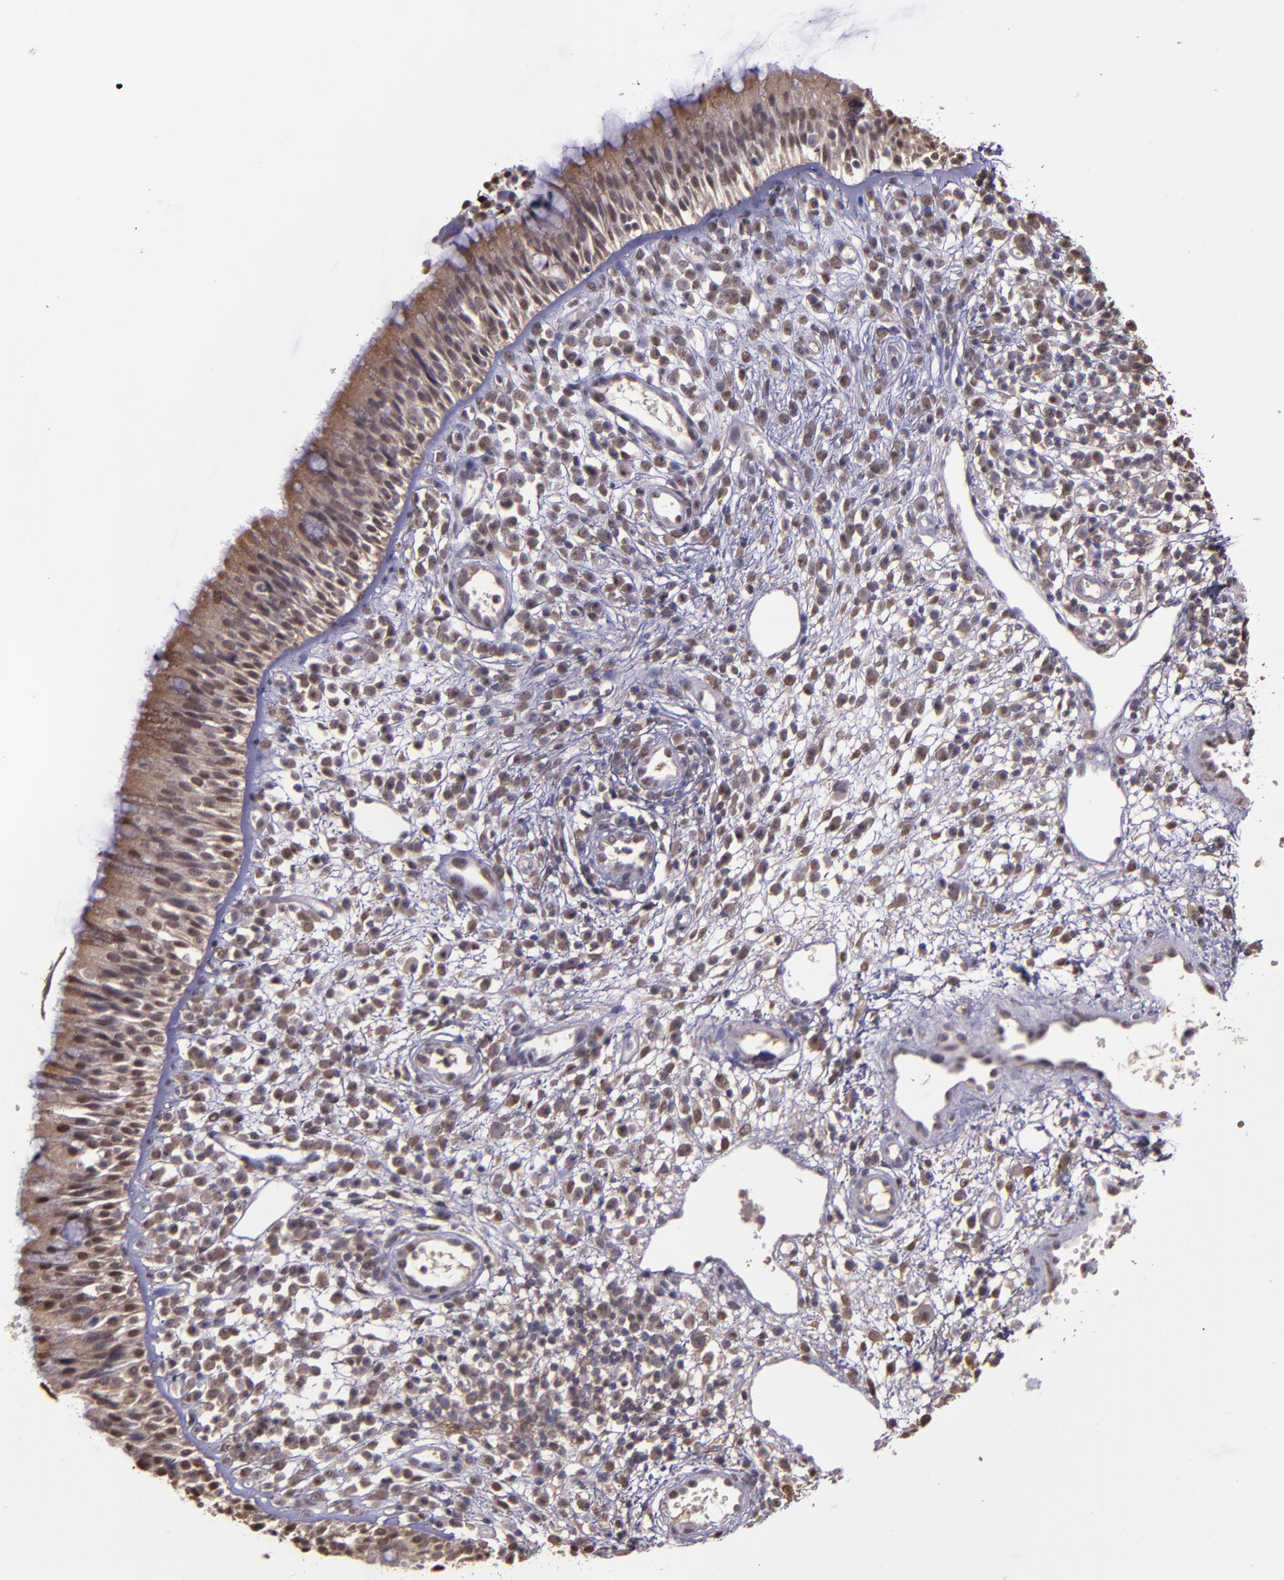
{"staining": {"intensity": "moderate", "quantity": "25%-75%", "location": "cytoplasmic/membranous,nuclear"}, "tissue": "nasopharynx", "cell_type": "Respiratory epithelial cells", "image_type": "normal", "snomed": [{"axis": "morphology", "description": "Normal tissue, NOS"}, {"axis": "morphology", "description": "Inflammation, NOS"}, {"axis": "morphology", "description": "Malignant melanoma, Metastatic site"}, {"axis": "topography", "description": "Nasopharynx"}], "caption": "The immunohistochemical stain shows moderate cytoplasmic/membranous,nuclear positivity in respiratory epithelial cells of normal nasopharynx. The staining was performed using DAB (3,3'-diaminobenzidine) to visualize the protein expression in brown, while the nuclei were stained in blue with hematoxylin (Magnification: 20x).", "gene": "SERPINF2", "patient": {"sex": "female", "age": 55}}